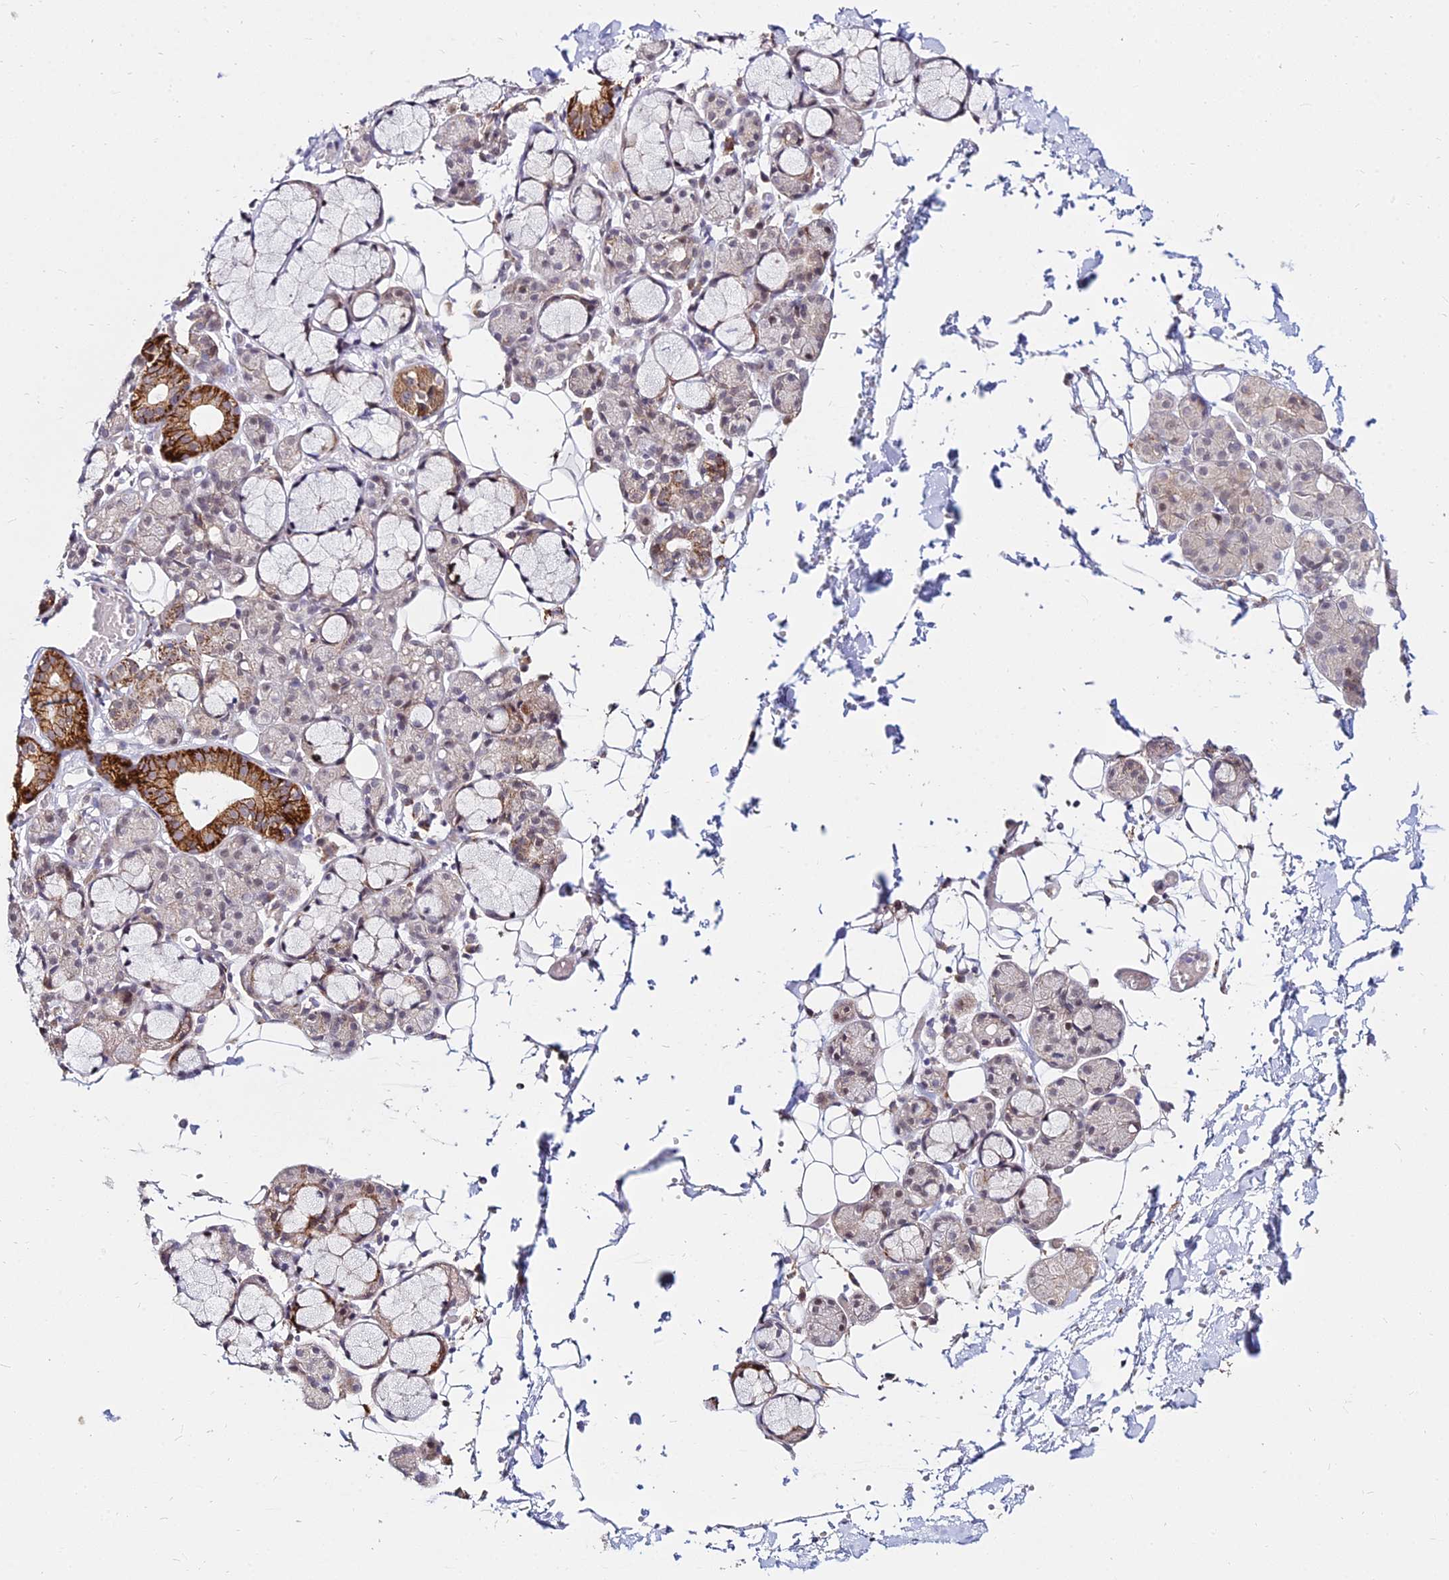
{"staining": {"intensity": "strong", "quantity": "<25%", "location": "cytoplasmic/membranous"}, "tissue": "salivary gland", "cell_type": "Glandular cells", "image_type": "normal", "snomed": [{"axis": "morphology", "description": "Normal tissue, NOS"}, {"axis": "topography", "description": "Salivary gland"}], "caption": "Immunohistochemistry photomicrograph of normal salivary gland stained for a protein (brown), which demonstrates medium levels of strong cytoplasmic/membranous staining in approximately <25% of glandular cells.", "gene": "C6orf163", "patient": {"sex": "male", "age": 63}}